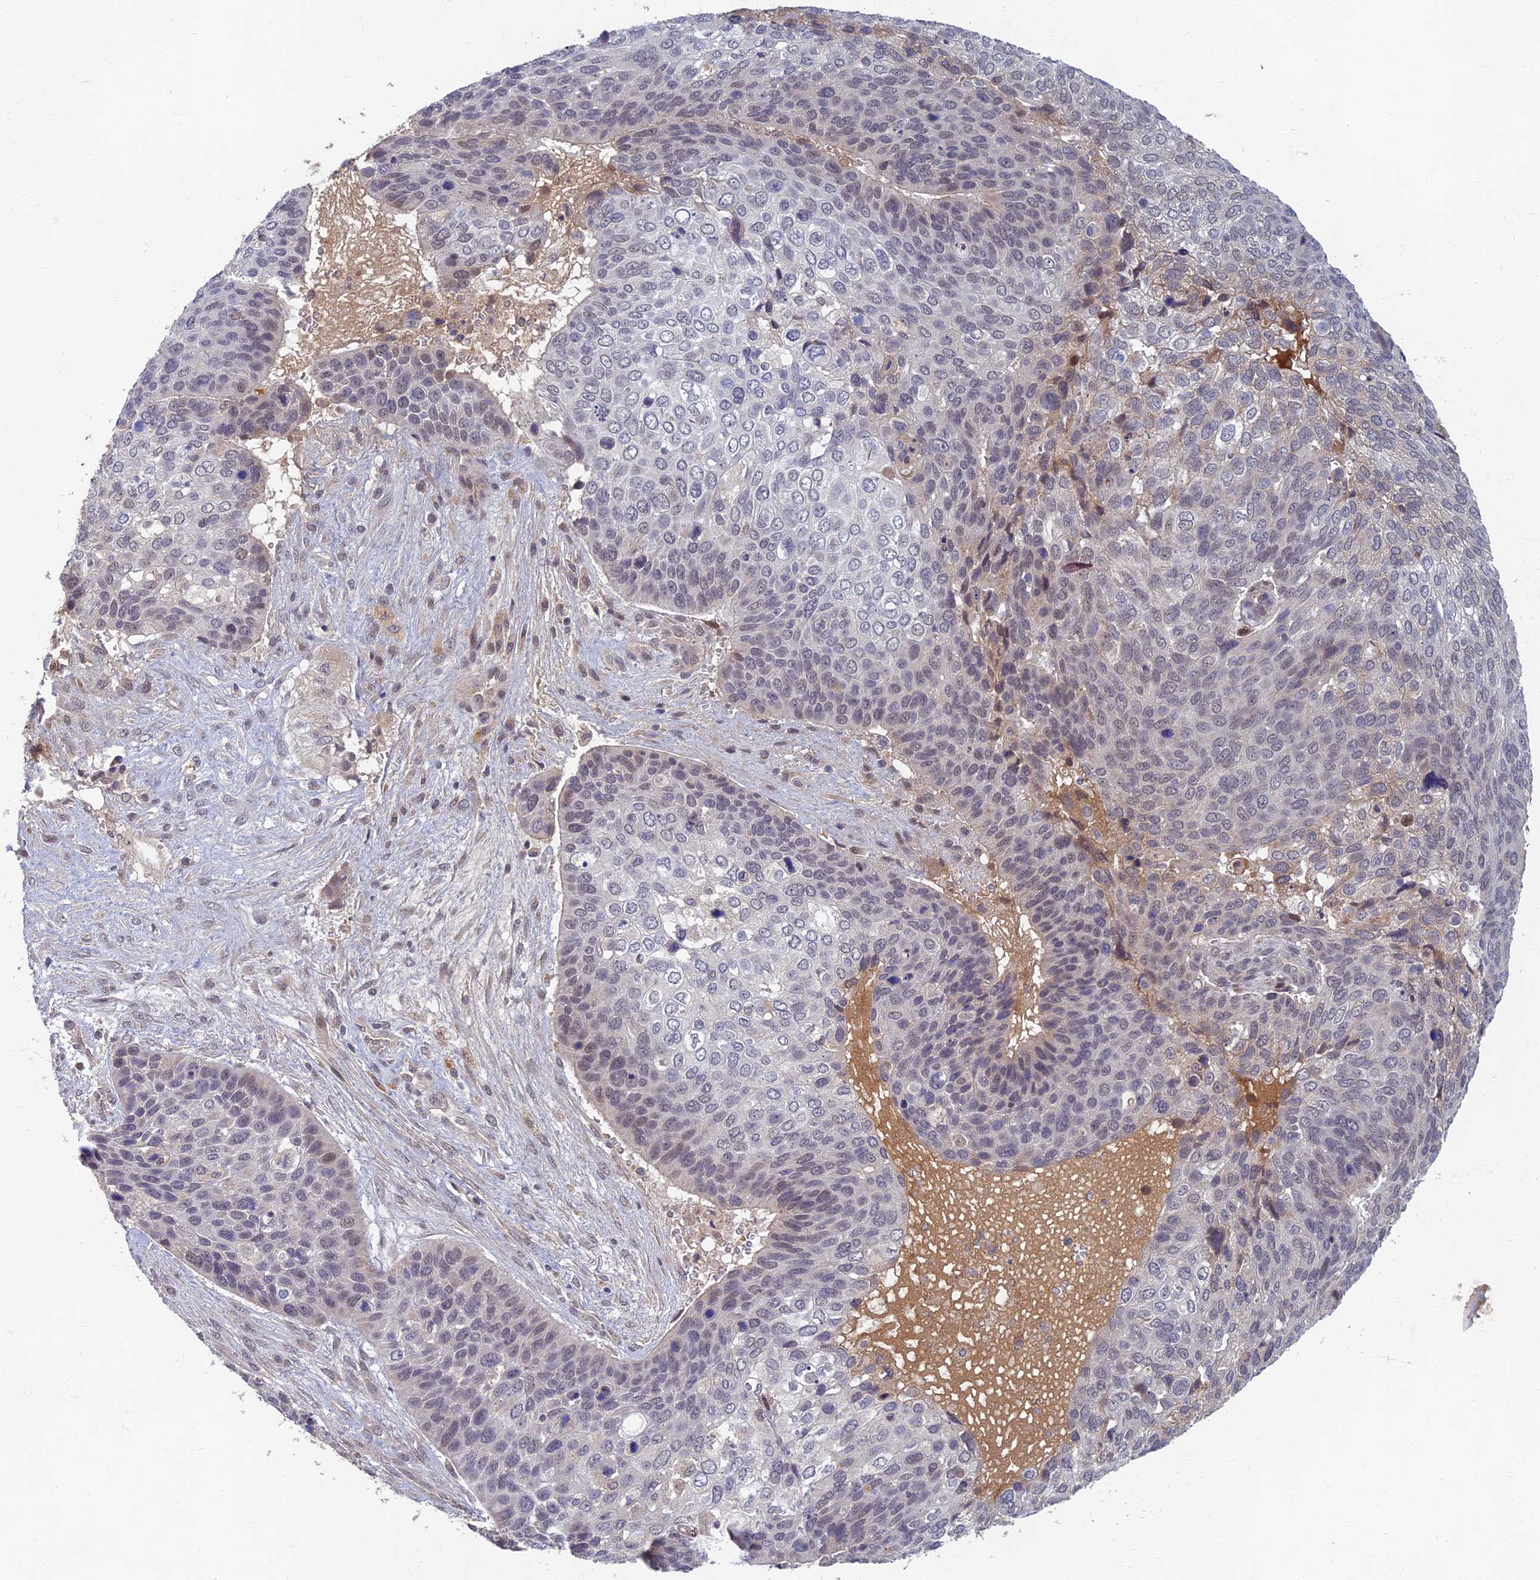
{"staining": {"intensity": "negative", "quantity": "none", "location": "none"}, "tissue": "skin cancer", "cell_type": "Tumor cells", "image_type": "cancer", "snomed": [{"axis": "morphology", "description": "Basal cell carcinoma"}, {"axis": "topography", "description": "Skin"}], "caption": "Immunohistochemistry of skin cancer exhibits no staining in tumor cells. (Immunohistochemistry, brightfield microscopy, high magnification).", "gene": "EARS2", "patient": {"sex": "female", "age": 74}}